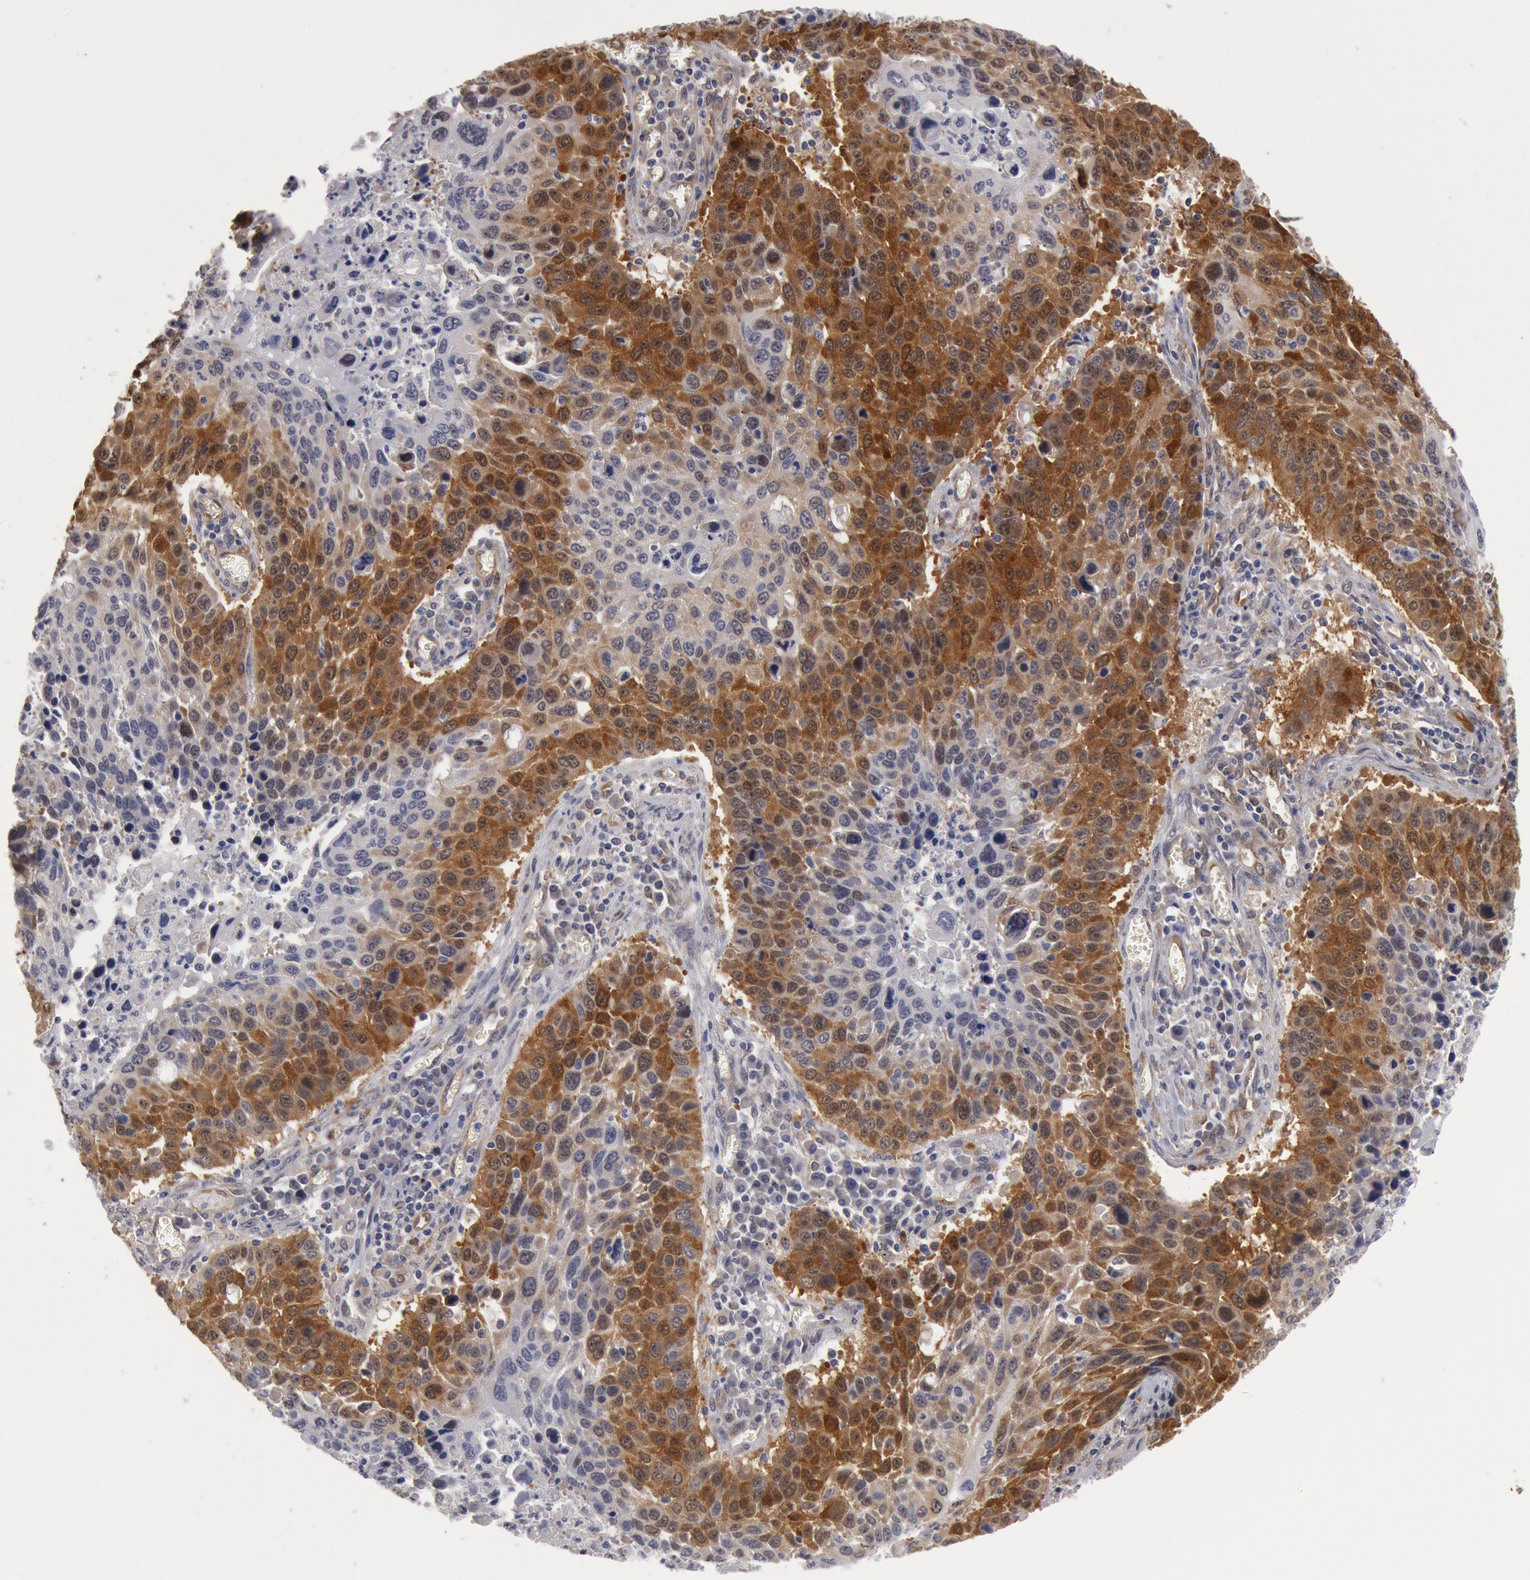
{"staining": {"intensity": "moderate", "quantity": "25%-75%", "location": "cytoplasmic/membranous"}, "tissue": "lung cancer", "cell_type": "Tumor cells", "image_type": "cancer", "snomed": [{"axis": "morphology", "description": "Squamous cell carcinoma, NOS"}, {"axis": "topography", "description": "Lung"}], "caption": "Lung cancer stained with IHC shows moderate cytoplasmic/membranous staining in about 25%-75% of tumor cells.", "gene": "DNAJA1", "patient": {"sex": "male", "age": 68}}